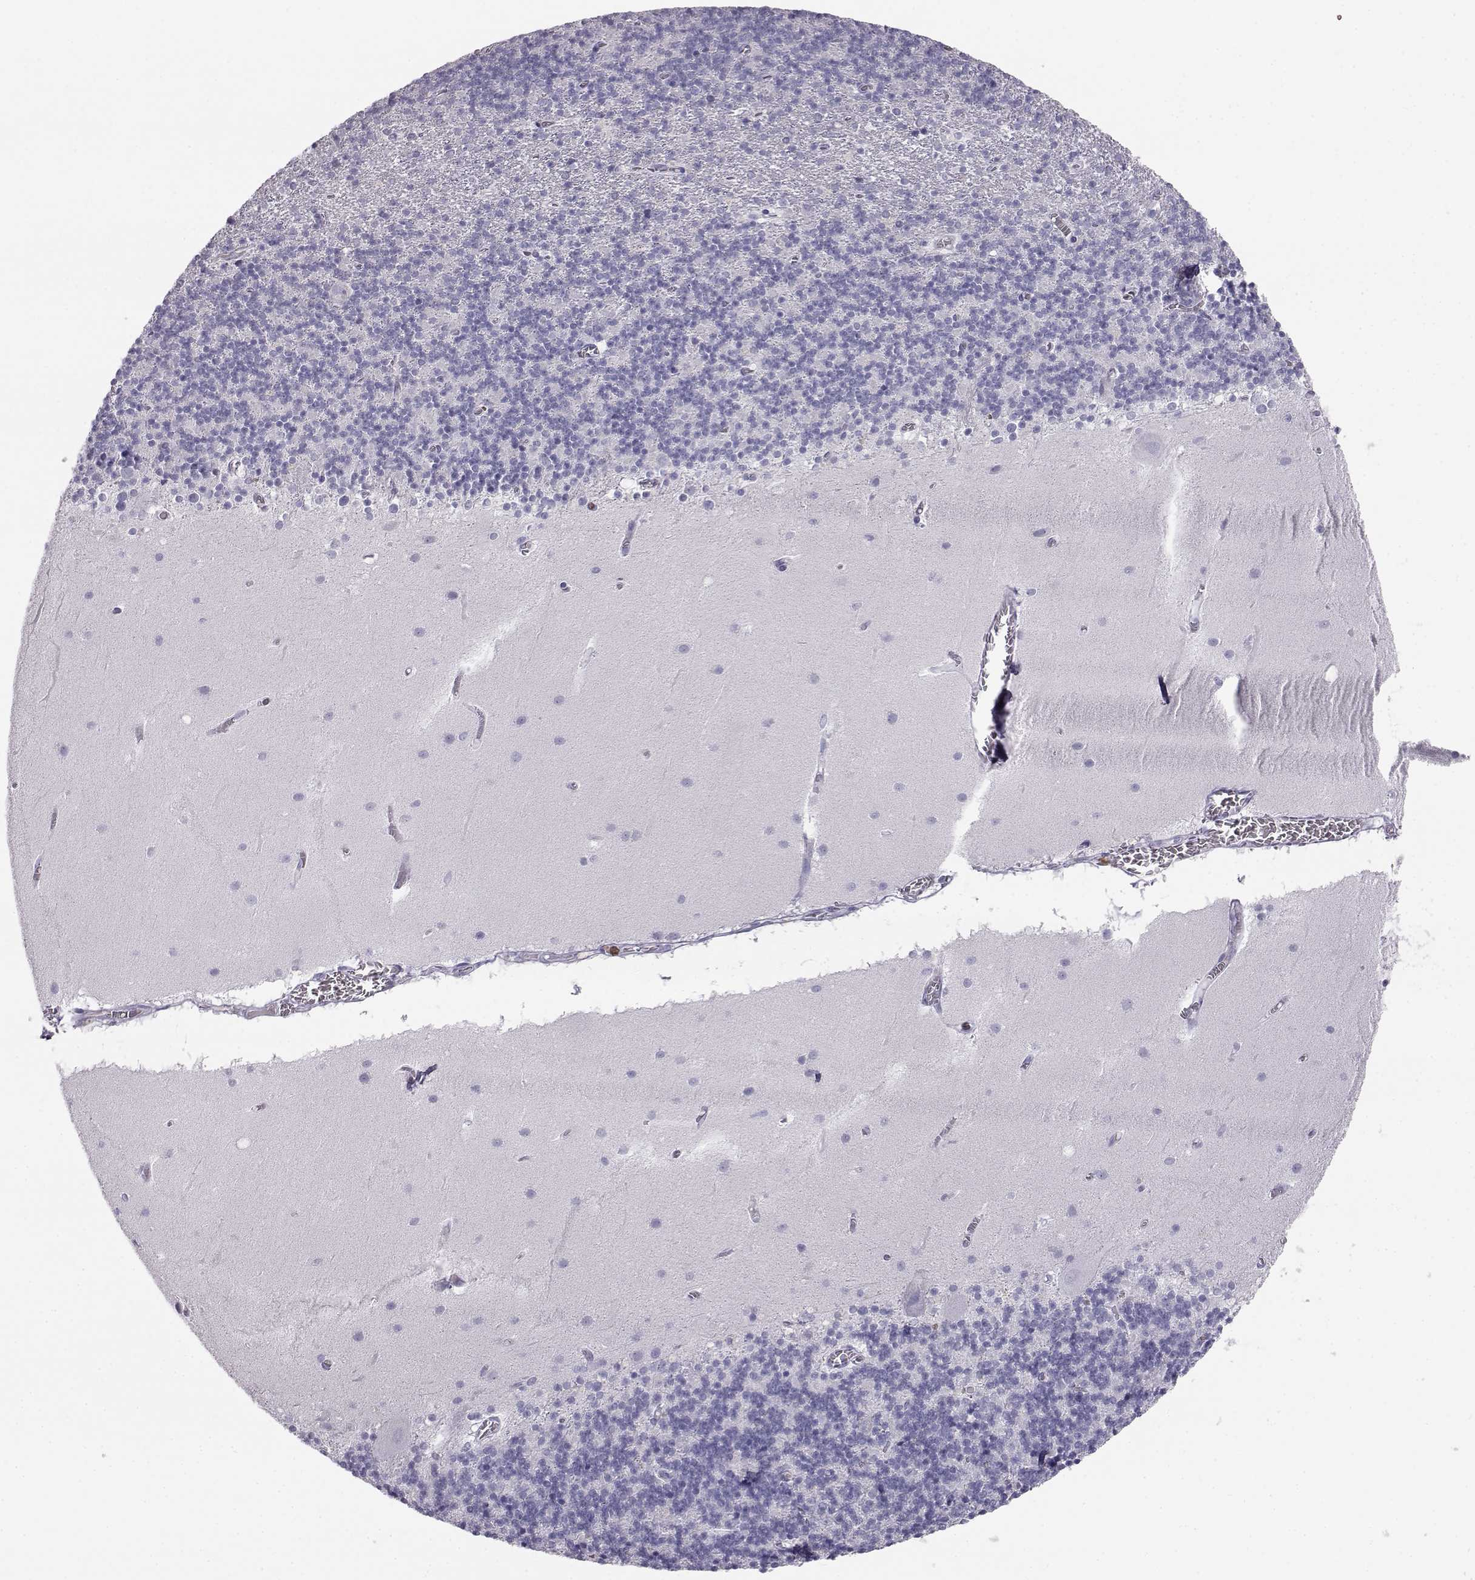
{"staining": {"intensity": "negative", "quantity": "none", "location": "none"}, "tissue": "cerebellum", "cell_type": "Cells in granular layer", "image_type": "normal", "snomed": [{"axis": "morphology", "description": "Normal tissue, NOS"}, {"axis": "topography", "description": "Cerebellum"}], "caption": "A micrograph of cerebellum stained for a protein displays no brown staining in cells in granular layer.", "gene": "ITLN1", "patient": {"sex": "male", "age": 70}}